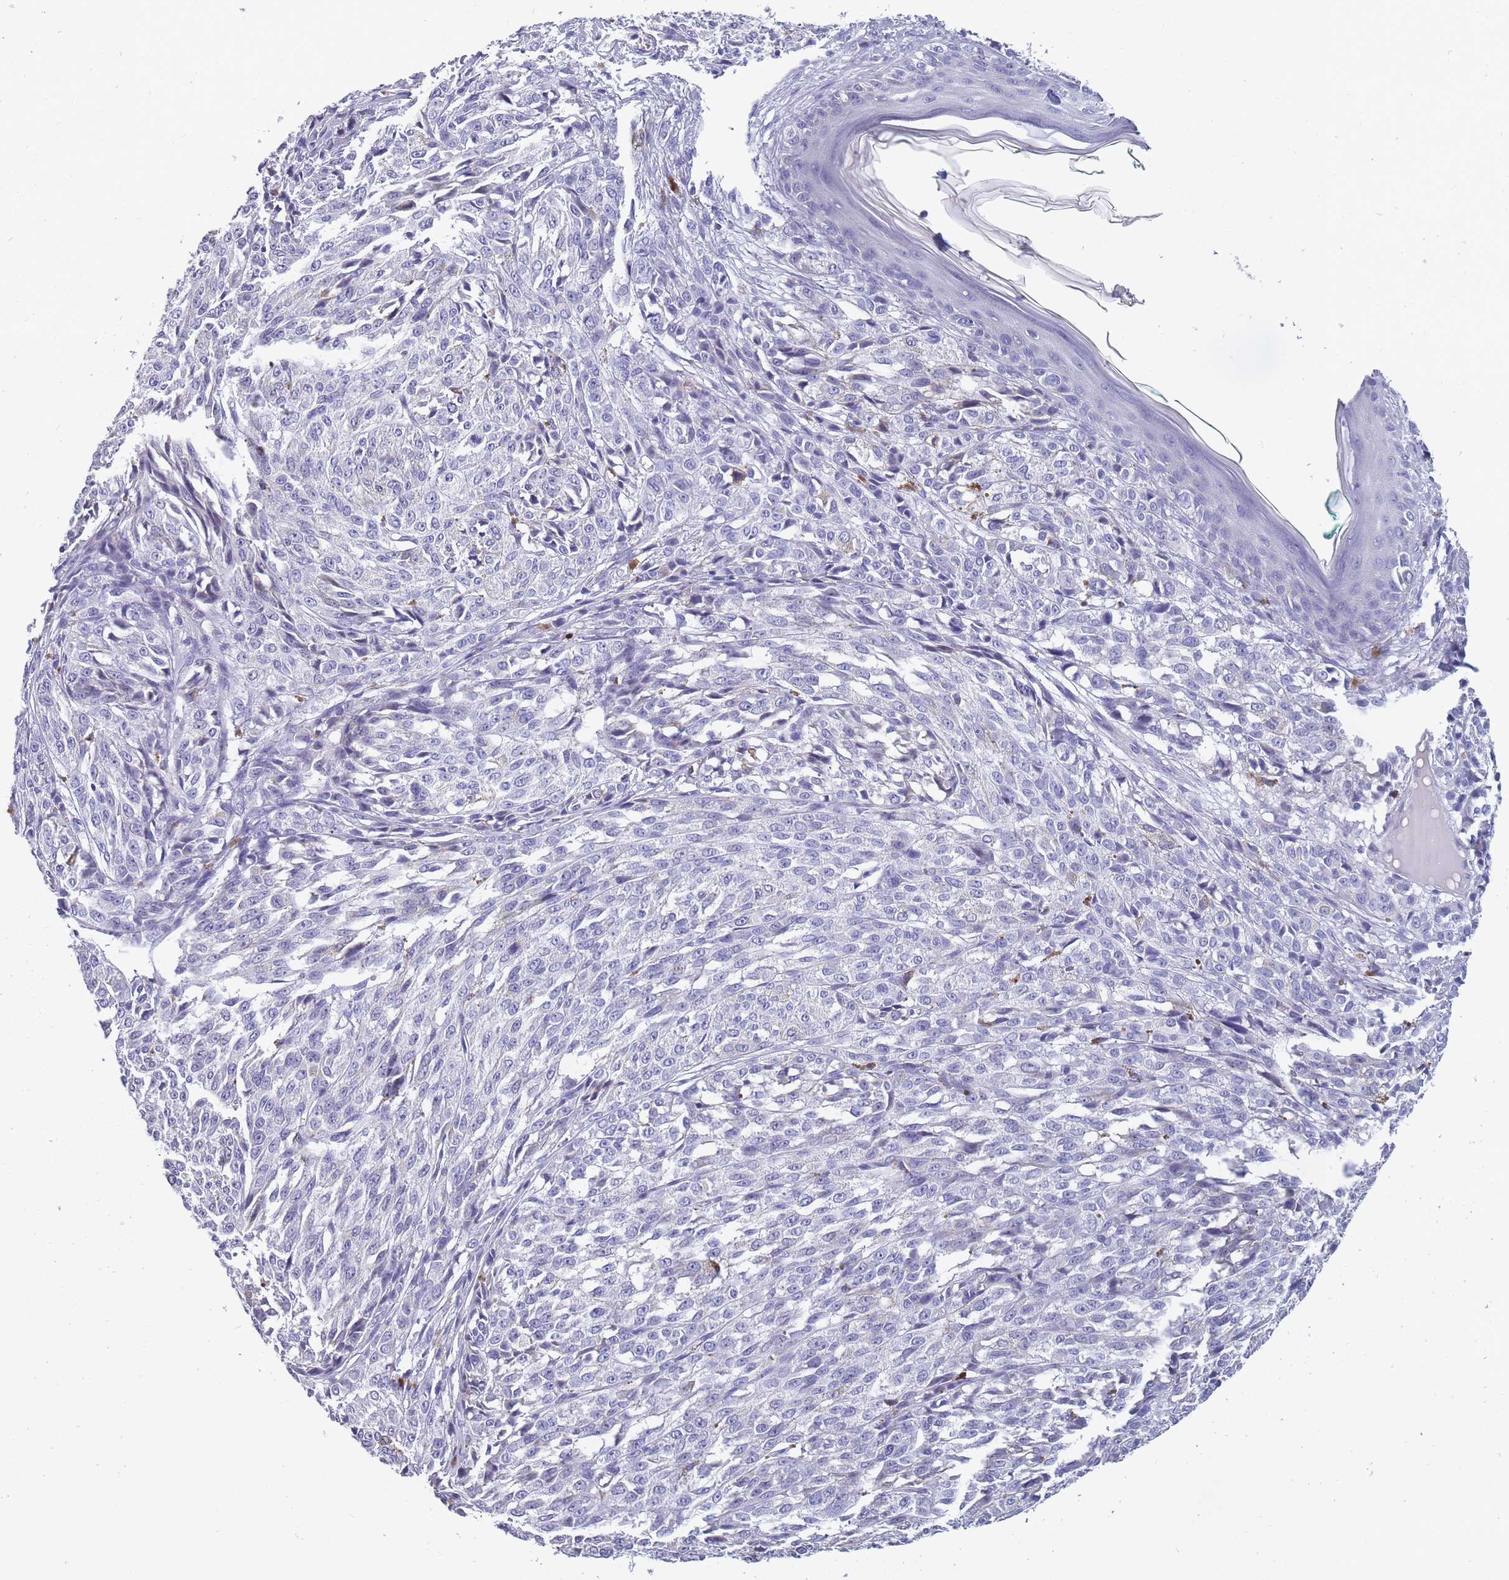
{"staining": {"intensity": "negative", "quantity": "none", "location": "none"}, "tissue": "melanoma", "cell_type": "Tumor cells", "image_type": "cancer", "snomed": [{"axis": "morphology", "description": "Malignant melanoma, NOS"}, {"axis": "topography", "description": "Skin"}], "caption": "A photomicrograph of malignant melanoma stained for a protein displays no brown staining in tumor cells.", "gene": "OR4C5", "patient": {"sex": "female", "age": 52}}